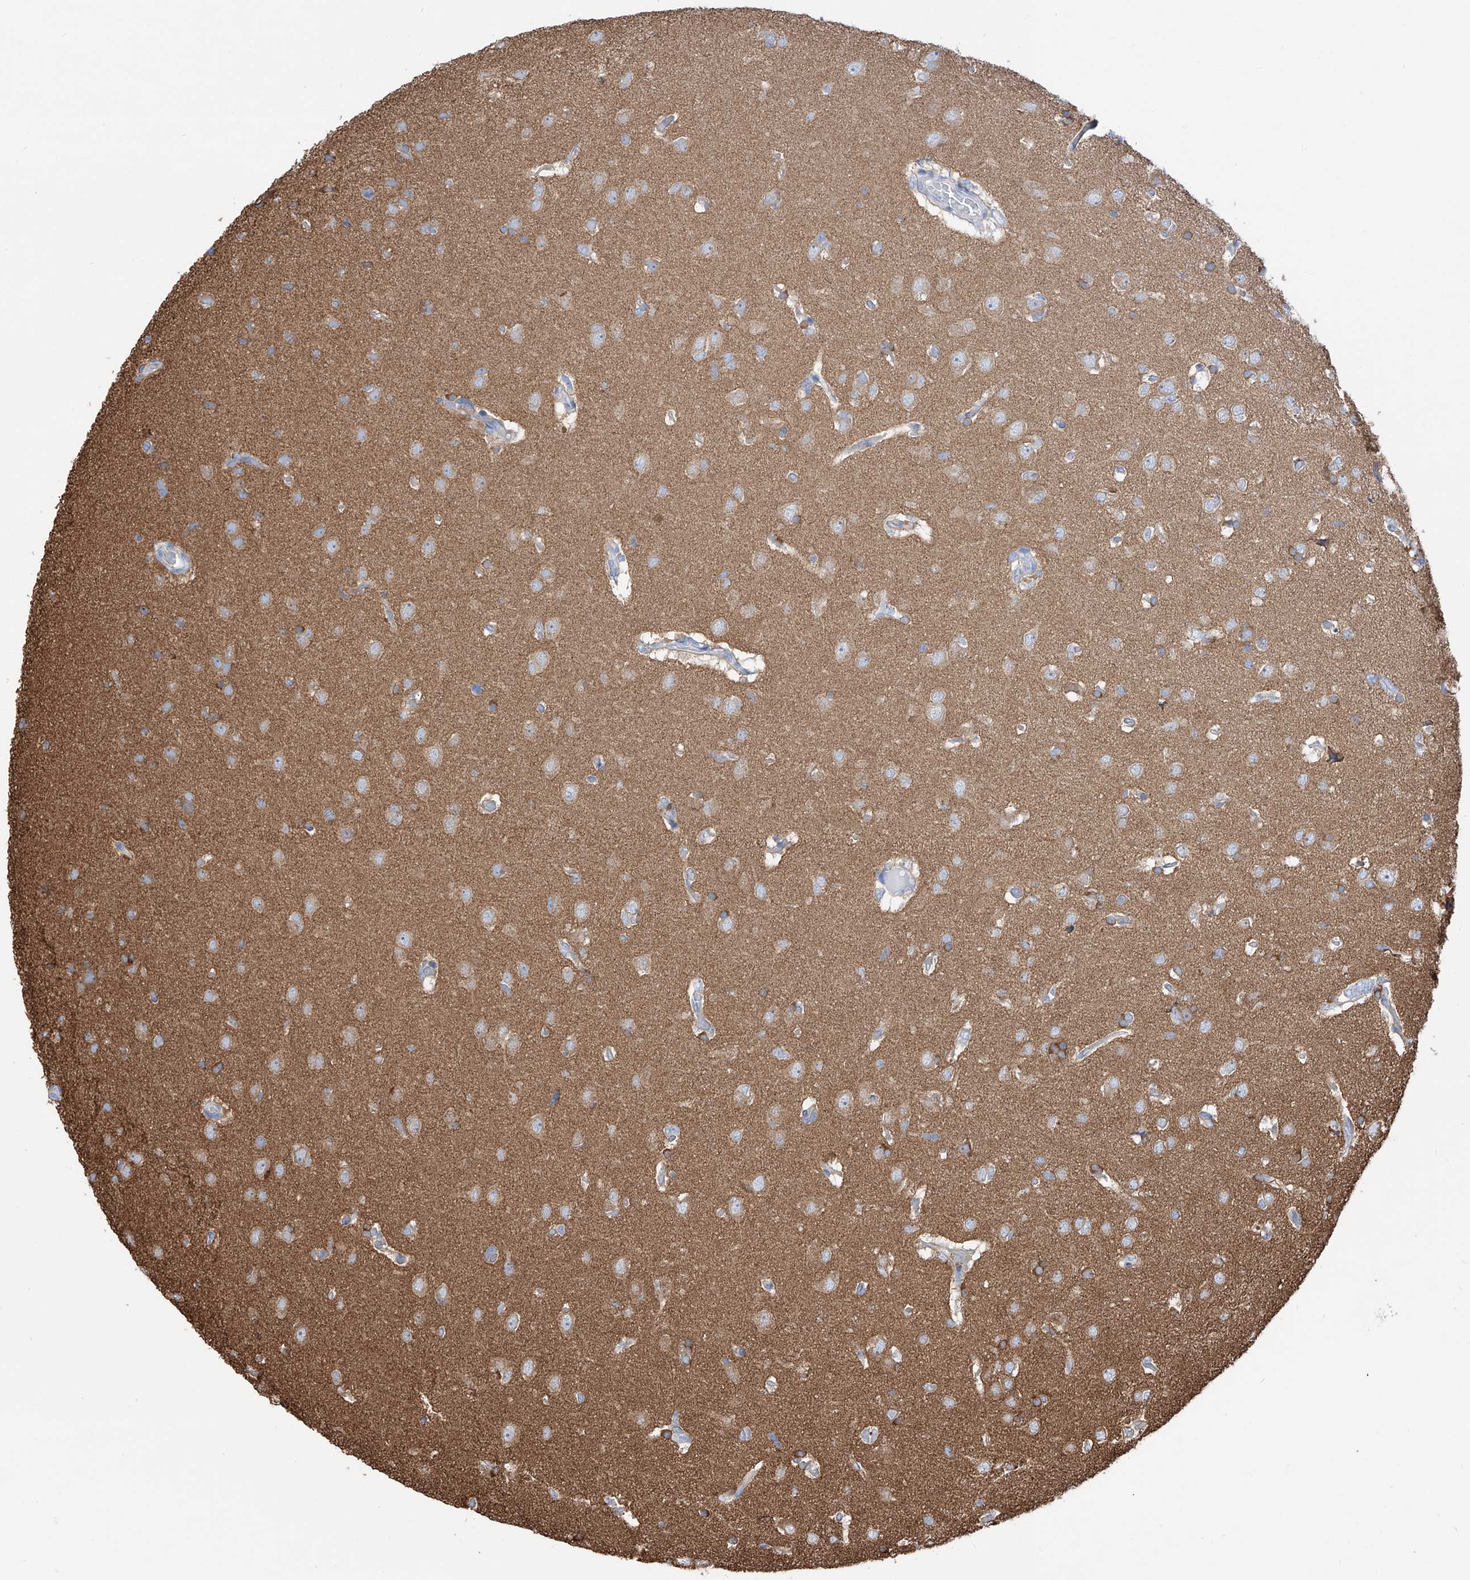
{"staining": {"intensity": "weak", "quantity": "<25%", "location": "cytoplasmic/membranous"}, "tissue": "glioma", "cell_type": "Tumor cells", "image_type": "cancer", "snomed": [{"axis": "morphology", "description": "Glioma, malignant, High grade"}, {"axis": "topography", "description": "Brain"}], "caption": "This is an immunohistochemistry (IHC) image of human malignant glioma (high-grade). There is no expression in tumor cells.", "gene": "ZNF653", "patient": {"sex": "female", "age": 59}}